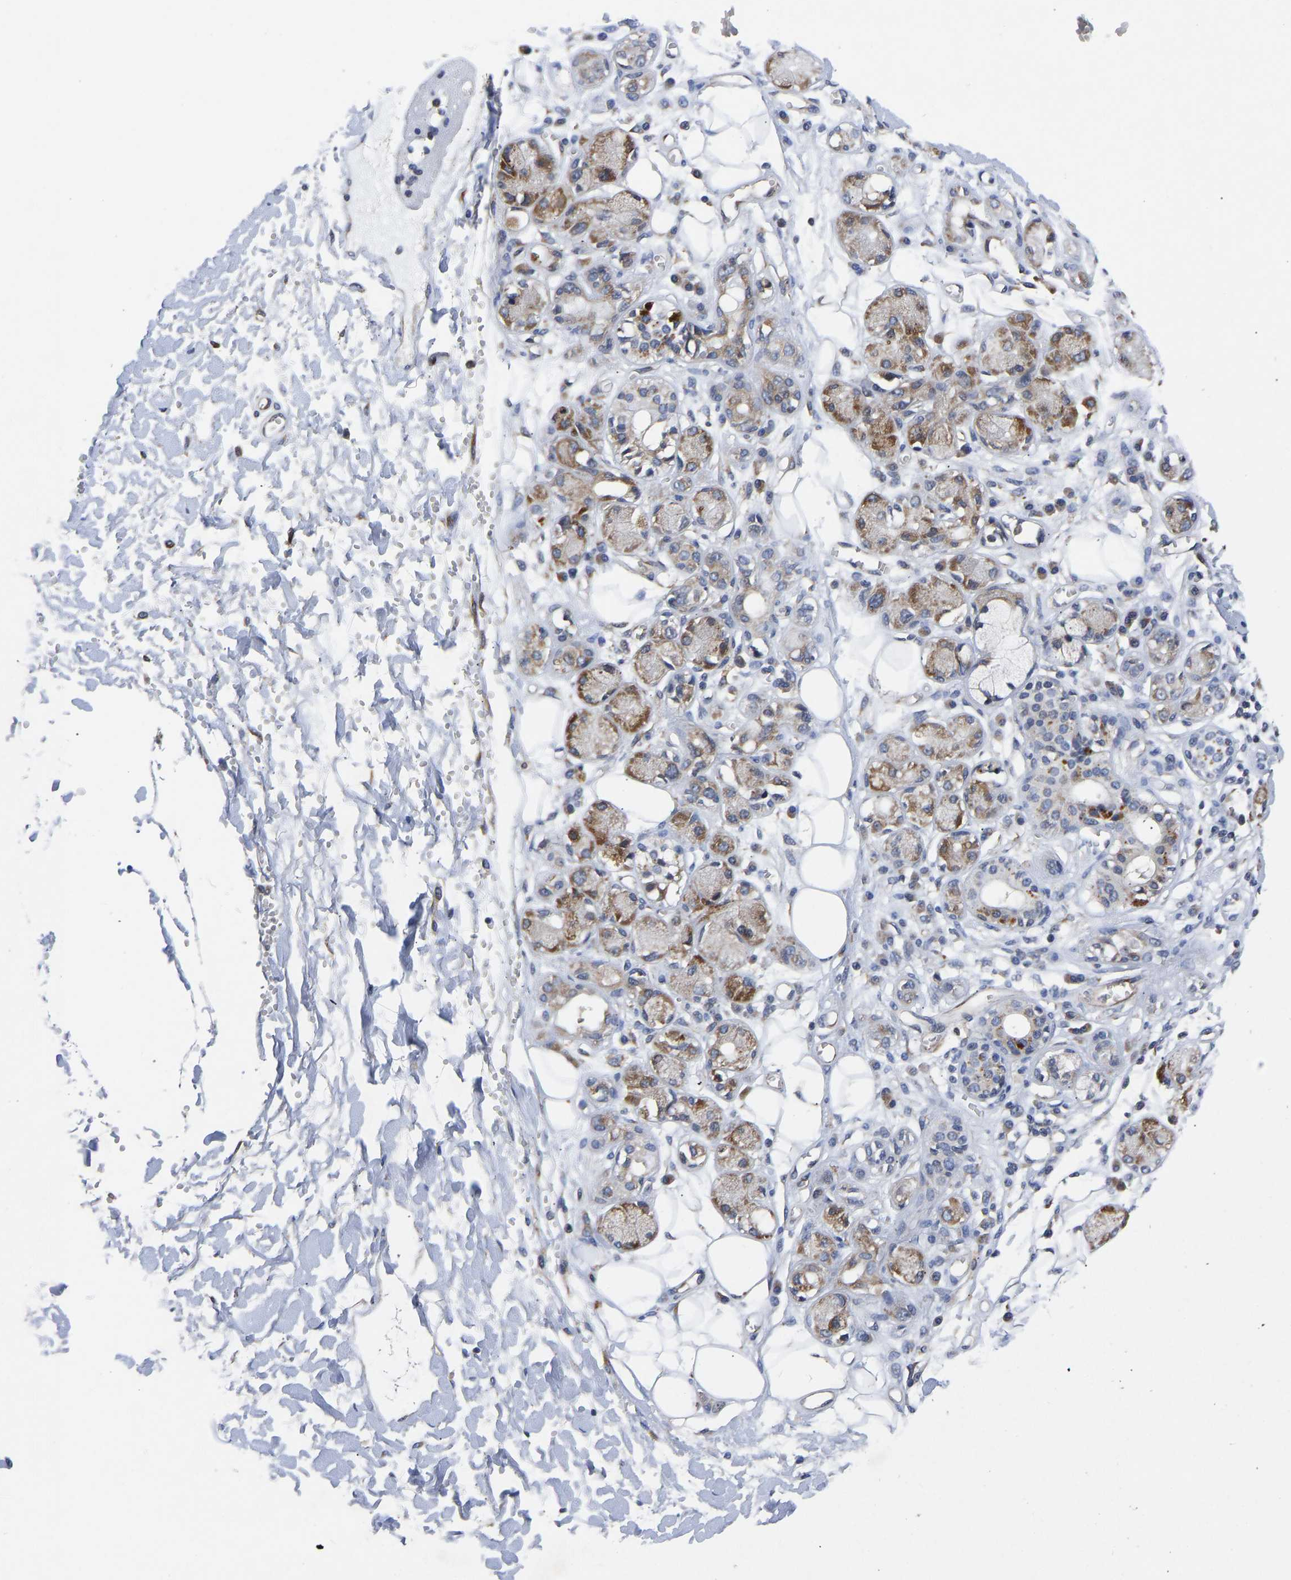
{"staining": {"intensity": "negative", "quantity": "none", "location": "none"}, "tissue": "adipose tissue", "cell_type": "Adipocytes", "image_type": "normal", "snomed": [{"axis": "morphology", "description": "Normal tissue, NOS"}, {"axis": "morphology", "description": "Inflammation, NOS"}, {"axis": "topography", "description": "Salivary gland"}, {"axis": "topography", "description": "Peripheral nerve tissue"}], "caption": "Adipose tissue stained for a protein using immunohistochemistry displays no staining adipocytes.", "gene": "FRRS1", "patient": {"sex": "female", "age": 75}}